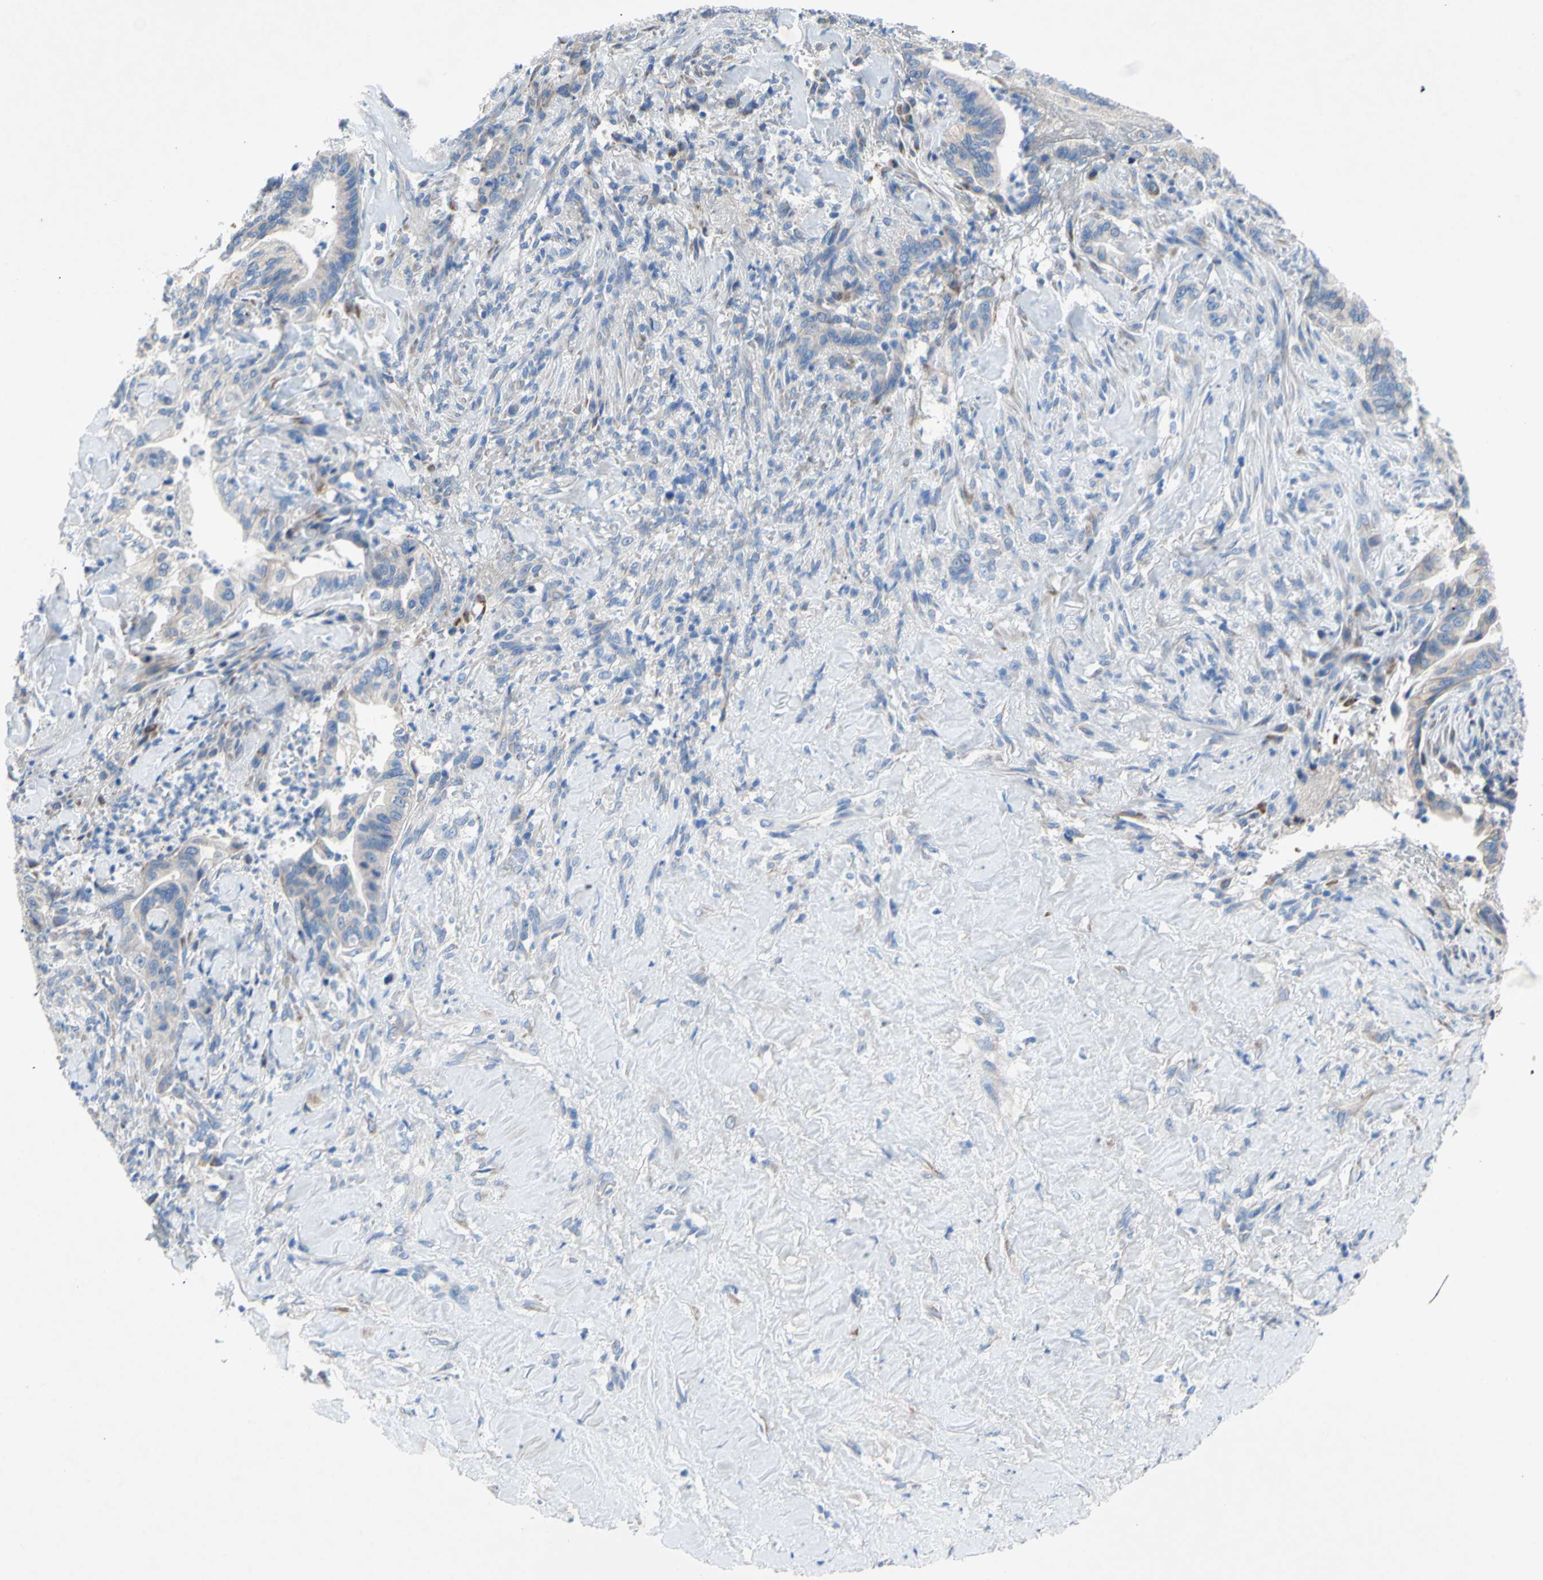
{"staining": {"intensity": "negative", "quantity": "none", "location": "none"}, "tissue": "liver cancer", "cell_type": "Tumor cells", "image_type": "cancer", "snomed": [{"axis": "morphology", "description": "Cholangiocarcinoma"}, {"axis": "topography", "description": "Liver"}], "caption": "Immunohistochemistry of human liver cholangiocarcinoma reveals no staining in tumor cells. Nuclei are stained in blue.", "gene": "TMIGD2", "patient": {"sex": "female", "age": 67}}